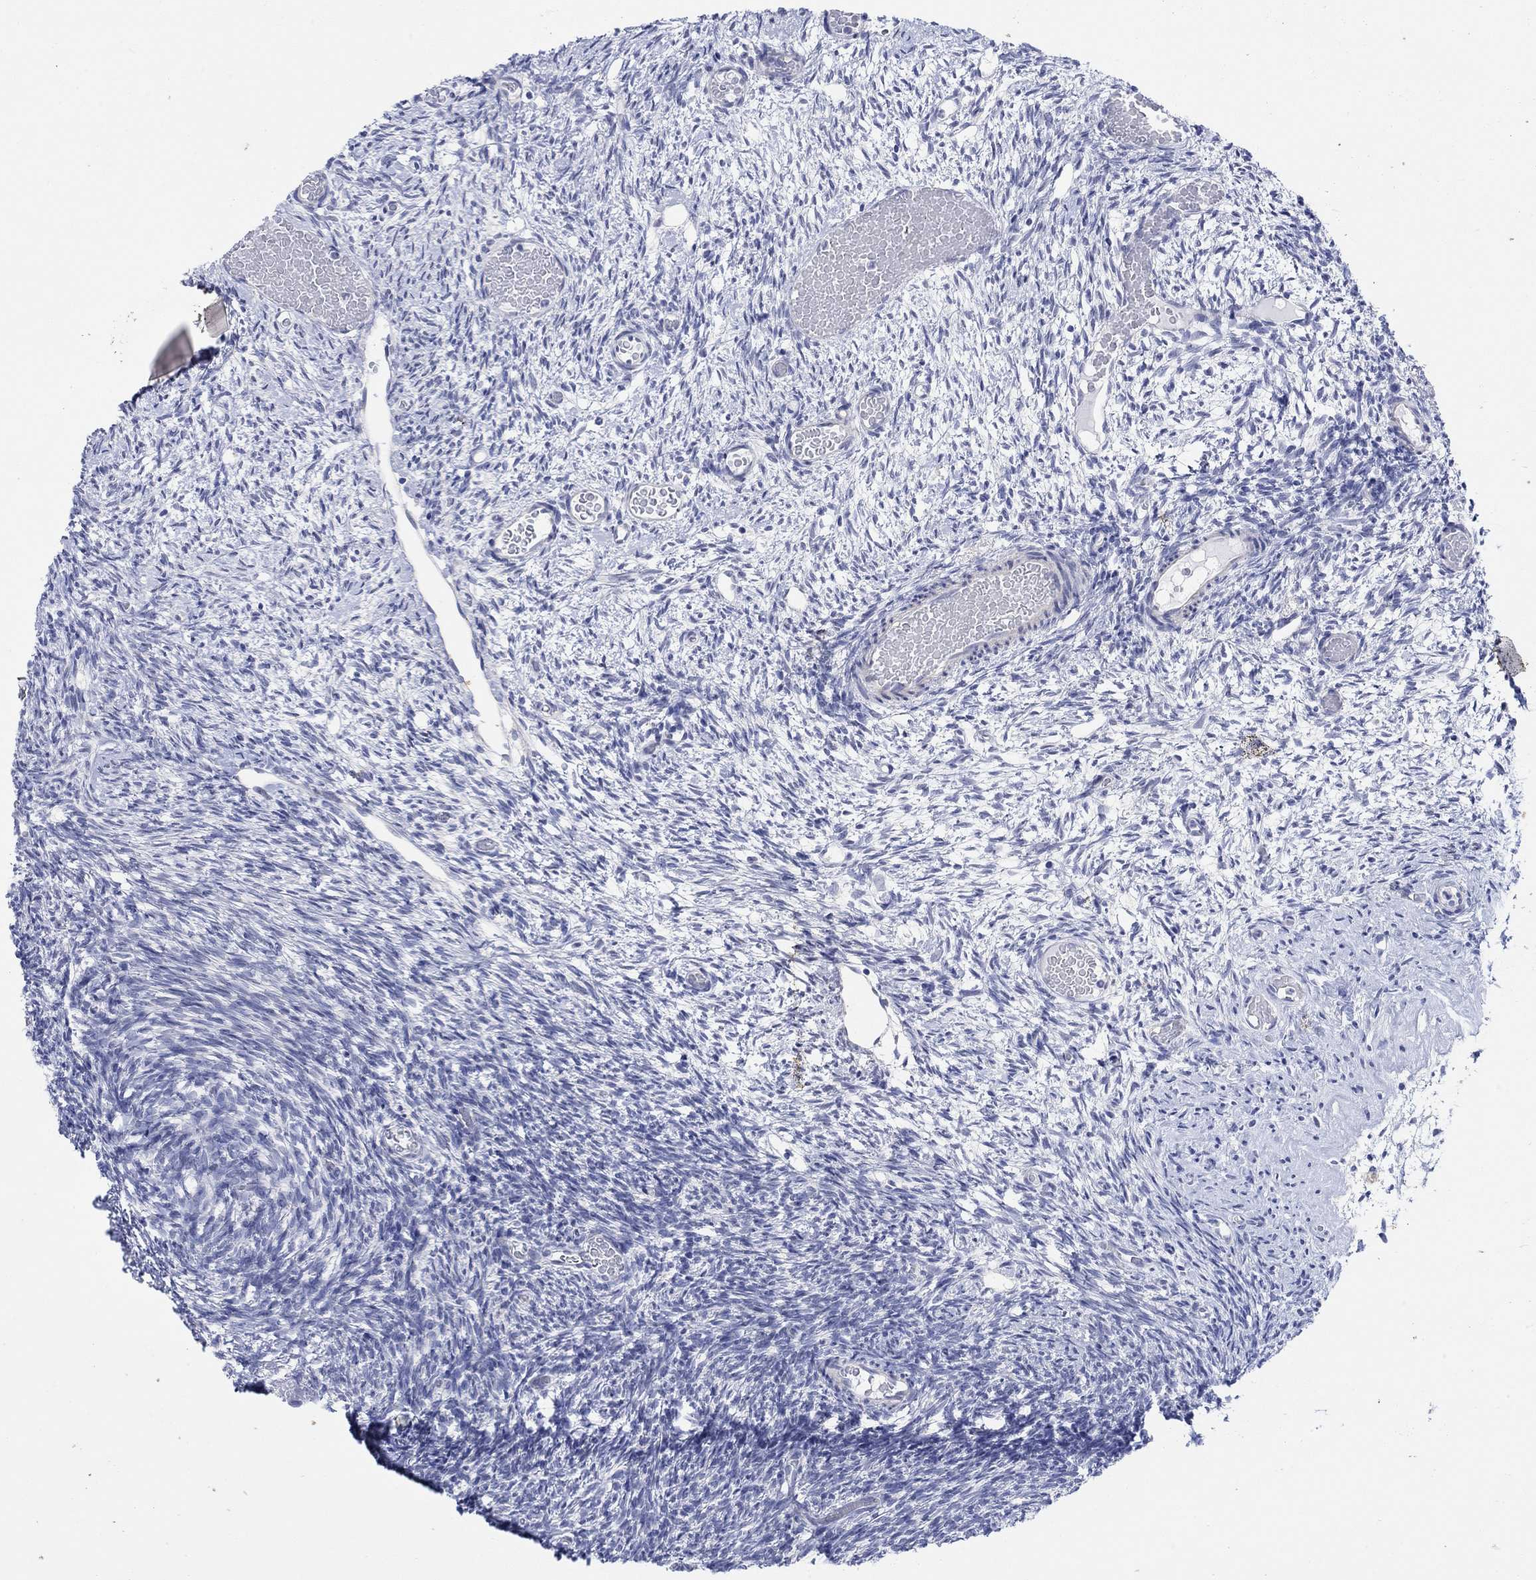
{"staining": {"intensity": "negative", "quantity": "none", "location": "none"}, "tissue": "ovary", "cell_type": "Follicle cells", "image_type": "normal", "snomed": [{"axis": "morphology", "description": "Normal tissue, NOS"}, {"axis": "topography", "description": "Ovary"}], "caption": "A micrograph of ovary stained for a protein demonstrates no brown staining in follicle cells. The staining was performed using DAB to visualize the protein expression in brown, while the nuclei were stained in blue with hematoxylin (Magnification: 20x).", "gene": "KRT222", "patient": {"sex": "female", "age": 39}}